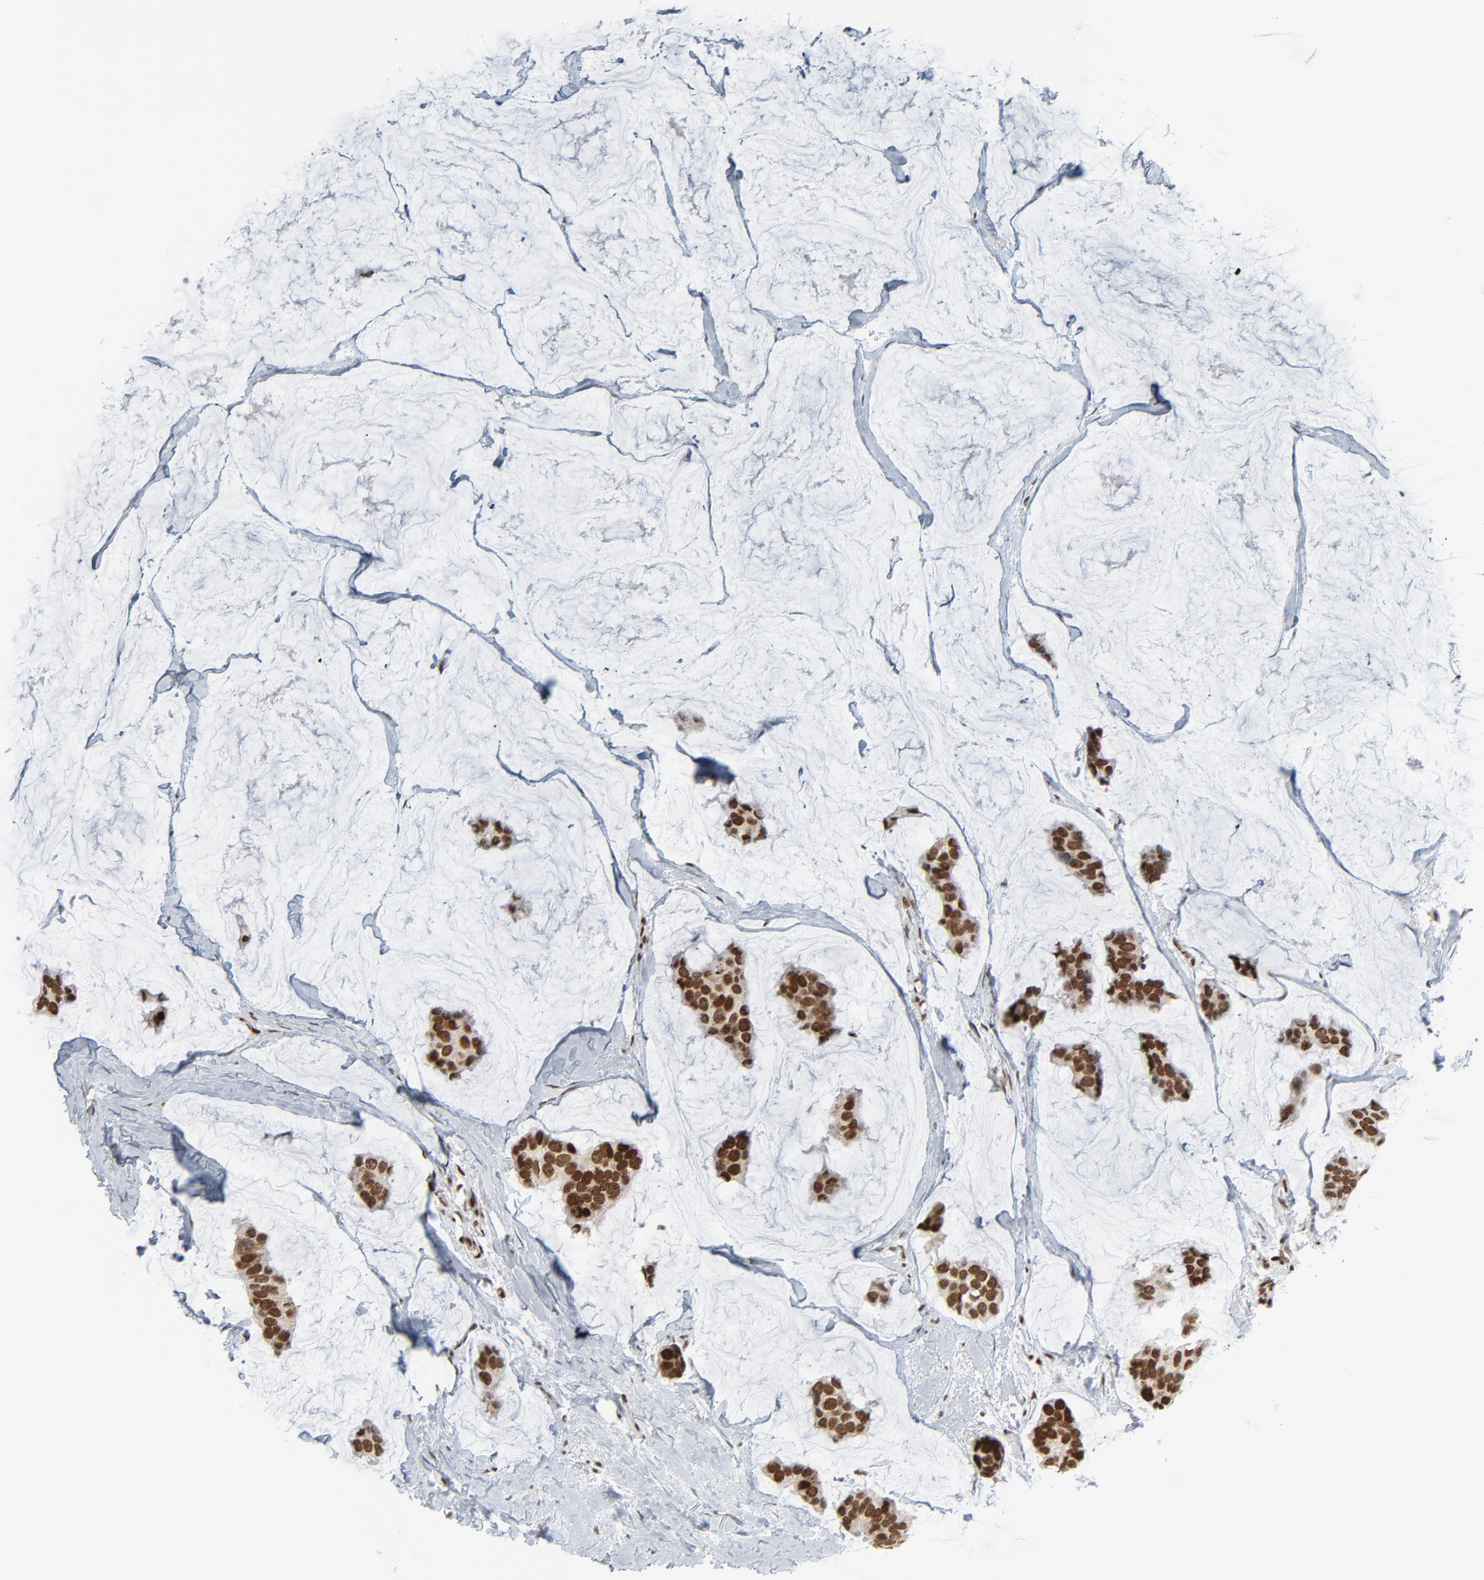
{"staining": {"intensity": "strong", "quantity": ">75%", "location": "nuclear"}, "tissue": "breast cancer", "cell_type": "Tumor cells", "image_type": "cancer", "snomed": [{"axis": "morphology", "description": "Normal tissue, NOS"}, {"axis": "morphology", "description": "Duct carcinoma"}, {"axis": "topography", "description": "Breast"}], "caption": "This micrograph reveals immunohistochemistry staining of breast cancer, with high strong nuclear positivity in approximately >75% of tumor cells.", "gene": "CUX1", "patient": {"sex": "female", "age": 50}}